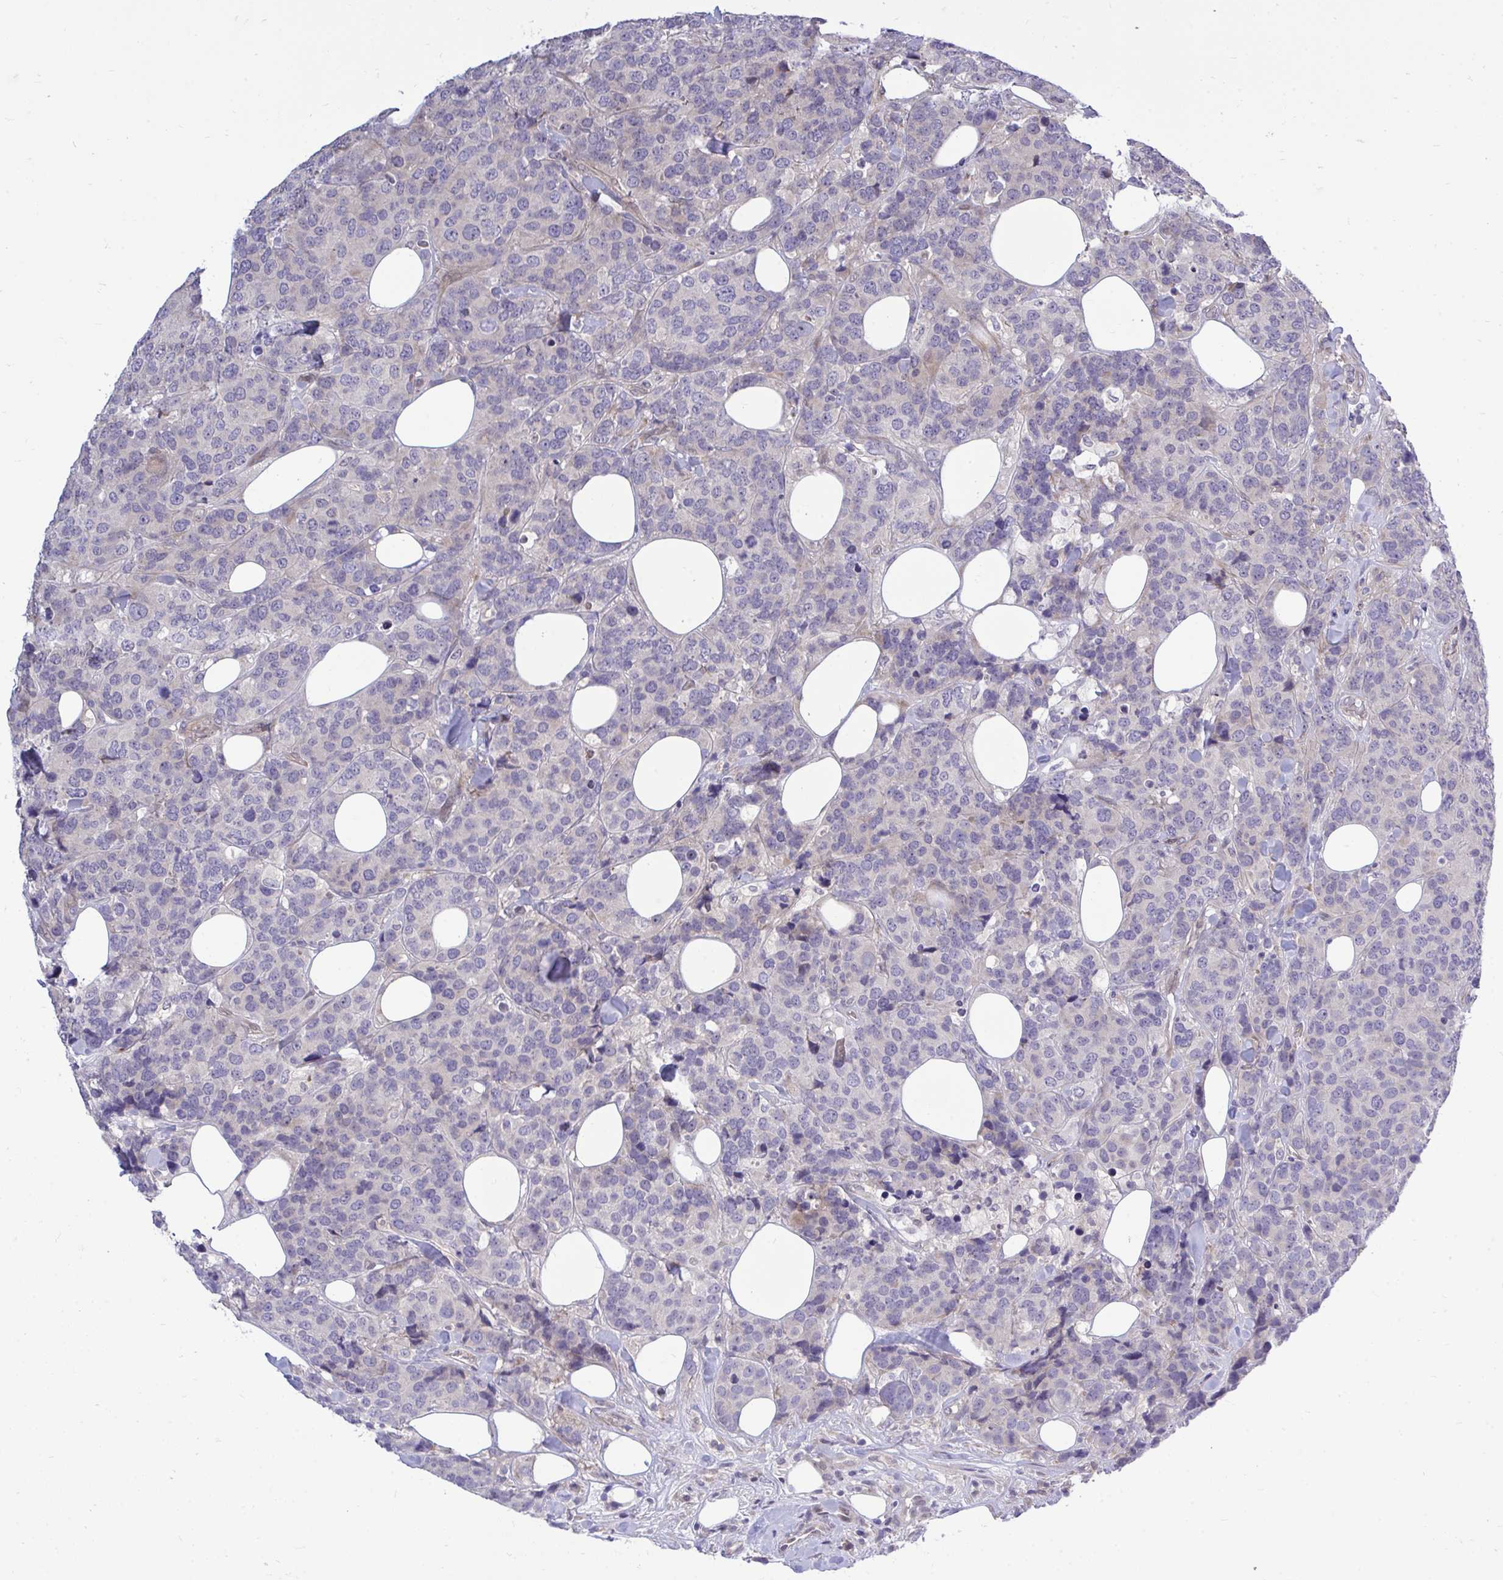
{"staining": {"intensity": "negative", "quantity": "none", "location": "none"}, "tissue": "breast cancer", "cell_type": "Tumor cells", "image_type": "cancer", "snomed": [{"axis": "morphology", "description": "Lobular carcinoma"}, {"axis": "topography", "description": "Breast"}], "caption": "This is an immunohistochemistry micrograph of lobular carcinoma (breast). There is no positivity in tumor cells.", "gene": "HMBOX1", "patient": {"sex": "female", "age": 59}}